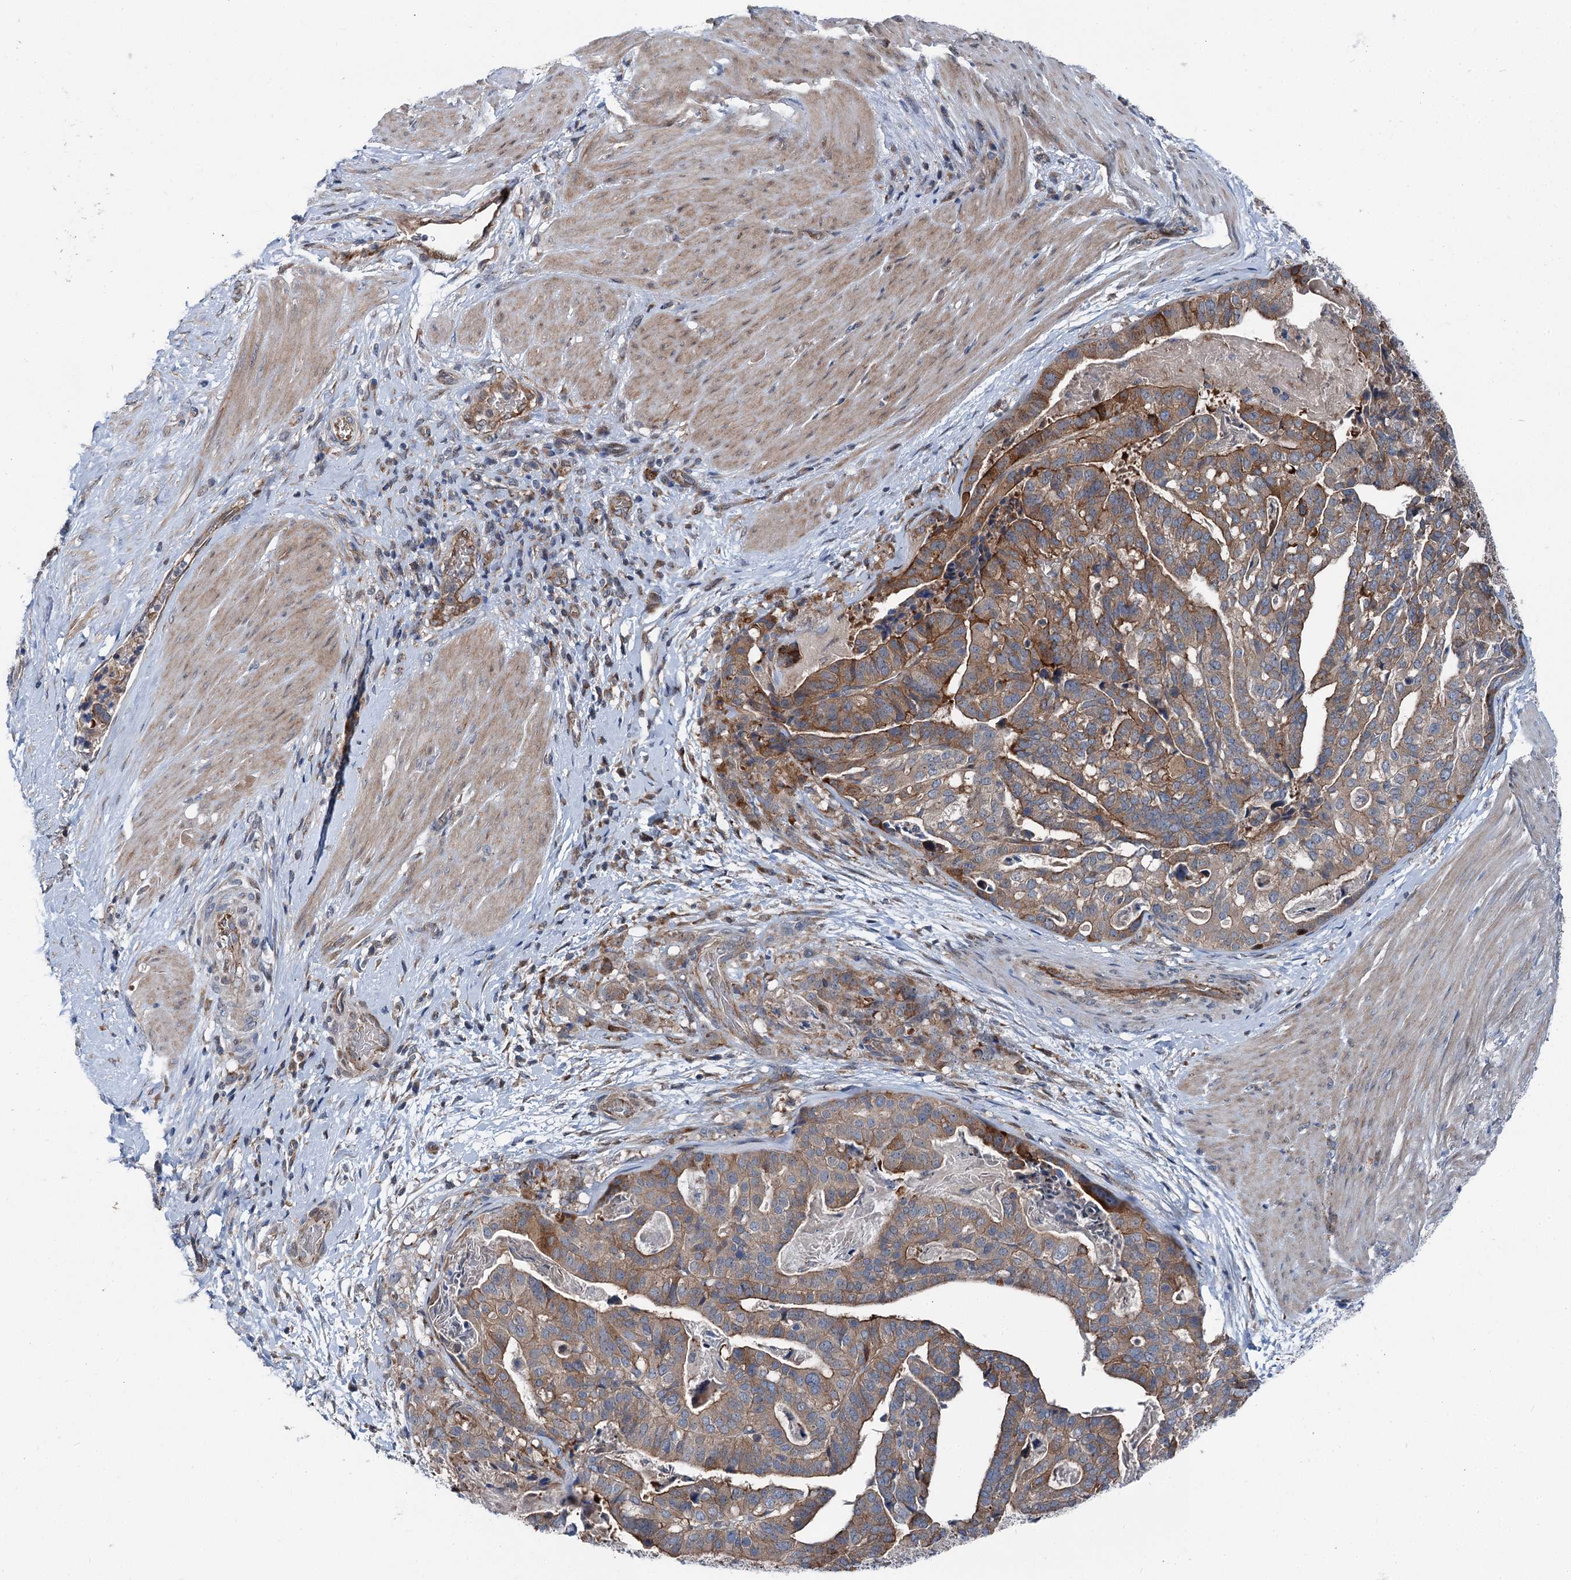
{"staining": {"intensity": "moderate", "quantity": ">75%", "location": "cytoplasmic/membranous"}, "tissue": "stomach cancer", "cell_type": "Tumor cells", "image_type": "cancer", "snomed": [{"axis": "morphology", "description": "Adenocarcinoma, NOS"}, {"axis": "topography", "description": "Stomach"}], "caption": "The micrograph demonstrates a brown stain indicating the presence of a protein in the cytoplasmic/membranous of tumor cells in stomach cancer (adenocarcinoma).", "gene": "POLR1D", "patient": {"sex": "male", "age": 48}}